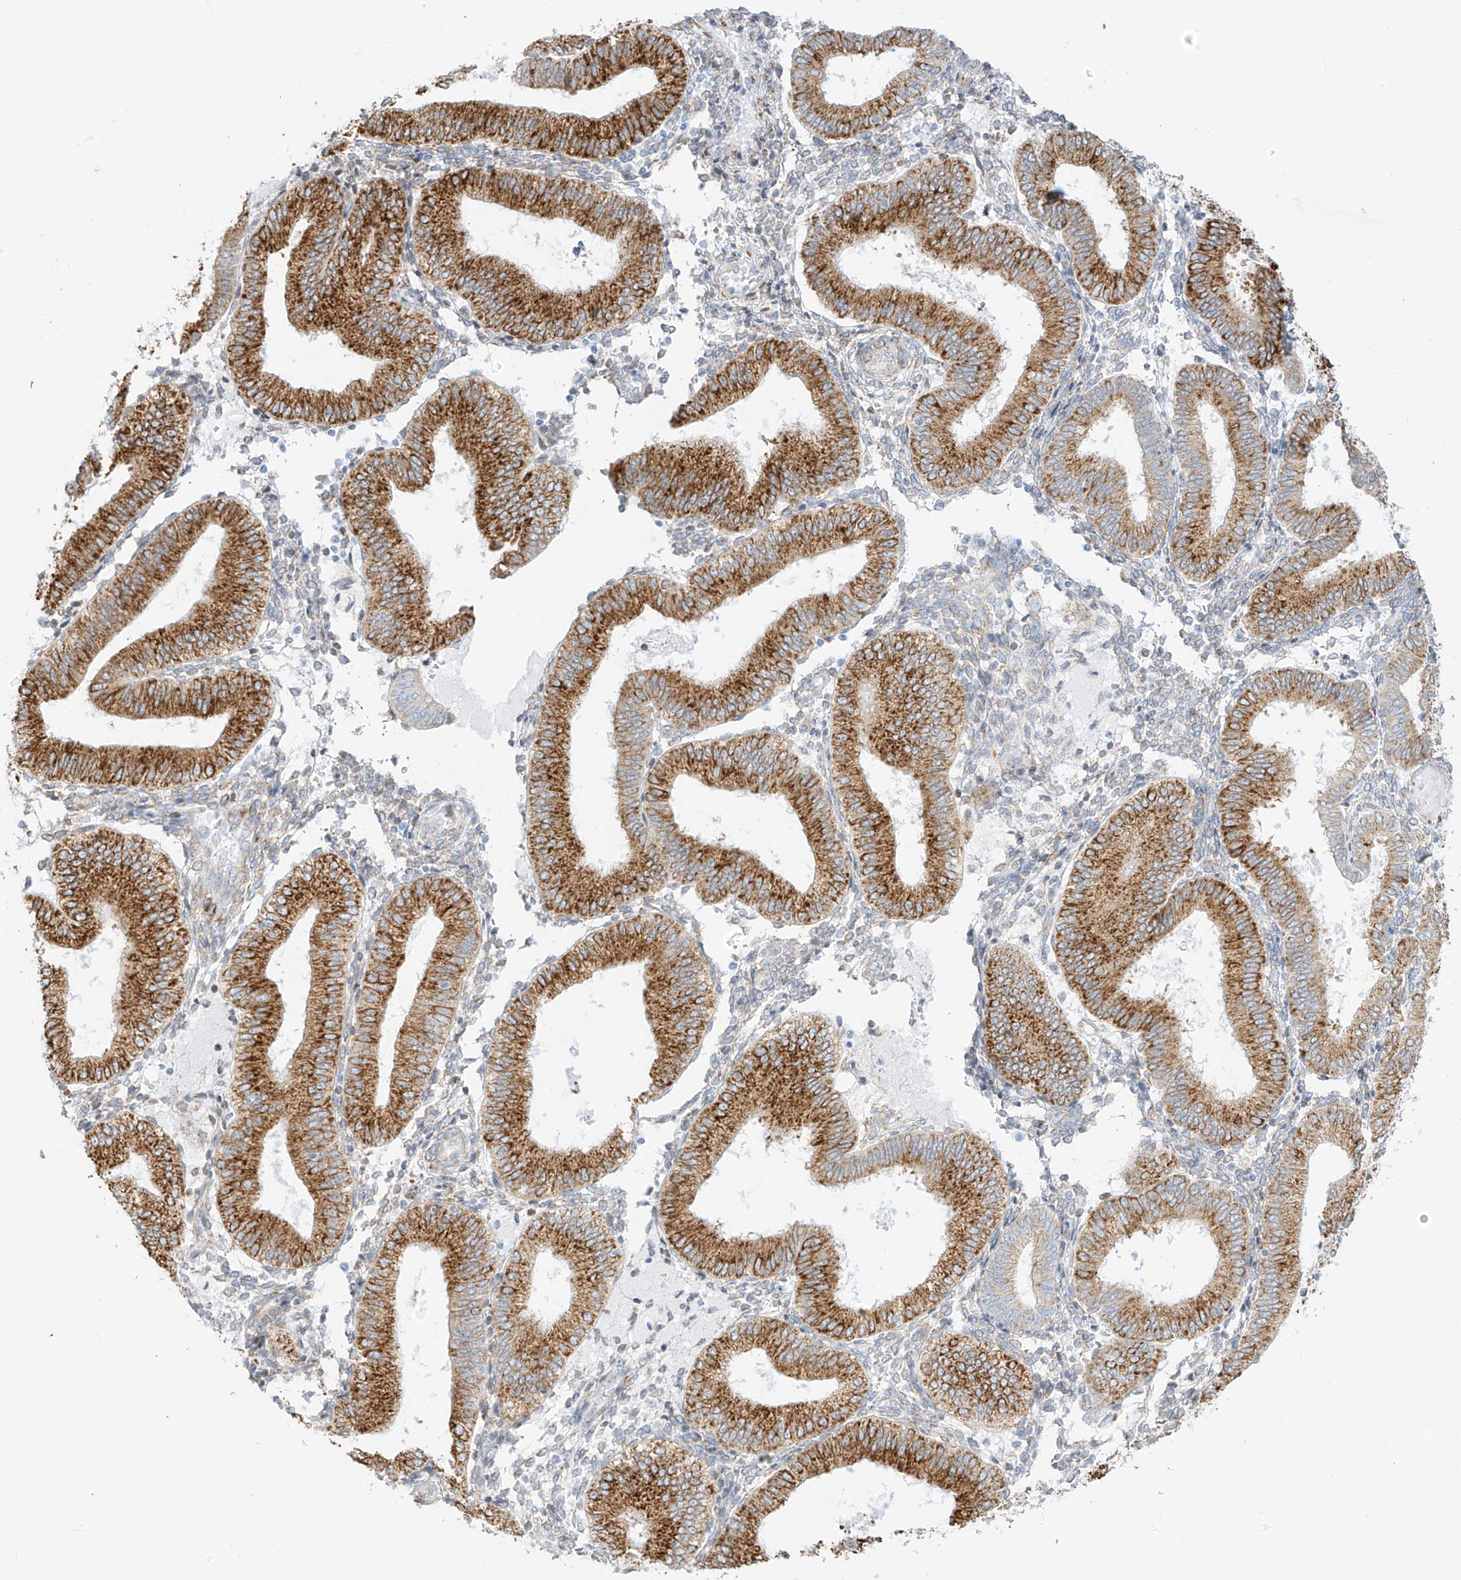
{"staining": {"intensity": "moderate", "quantity": "<25%", "location": "cytoplasmic/membranous"}, "tissue": "endometrium", "cell_type": "Cells in endometrial stroma", "image_type": "normal", "snomed": [{"axis": "morphology", "description": "Normal tissue, NOS"}, {"axis": "topography", "description": "Endometrium"}], "caption": "Endometrium stained with immunohistochemistry reveals moderate cytoplasmic/membranous positivity in about <25% of cells in endometrial stroma. Nuclei are stained in blue.", "gene": "LRRC59", "patient": {"sex": "female", "age": 39}}